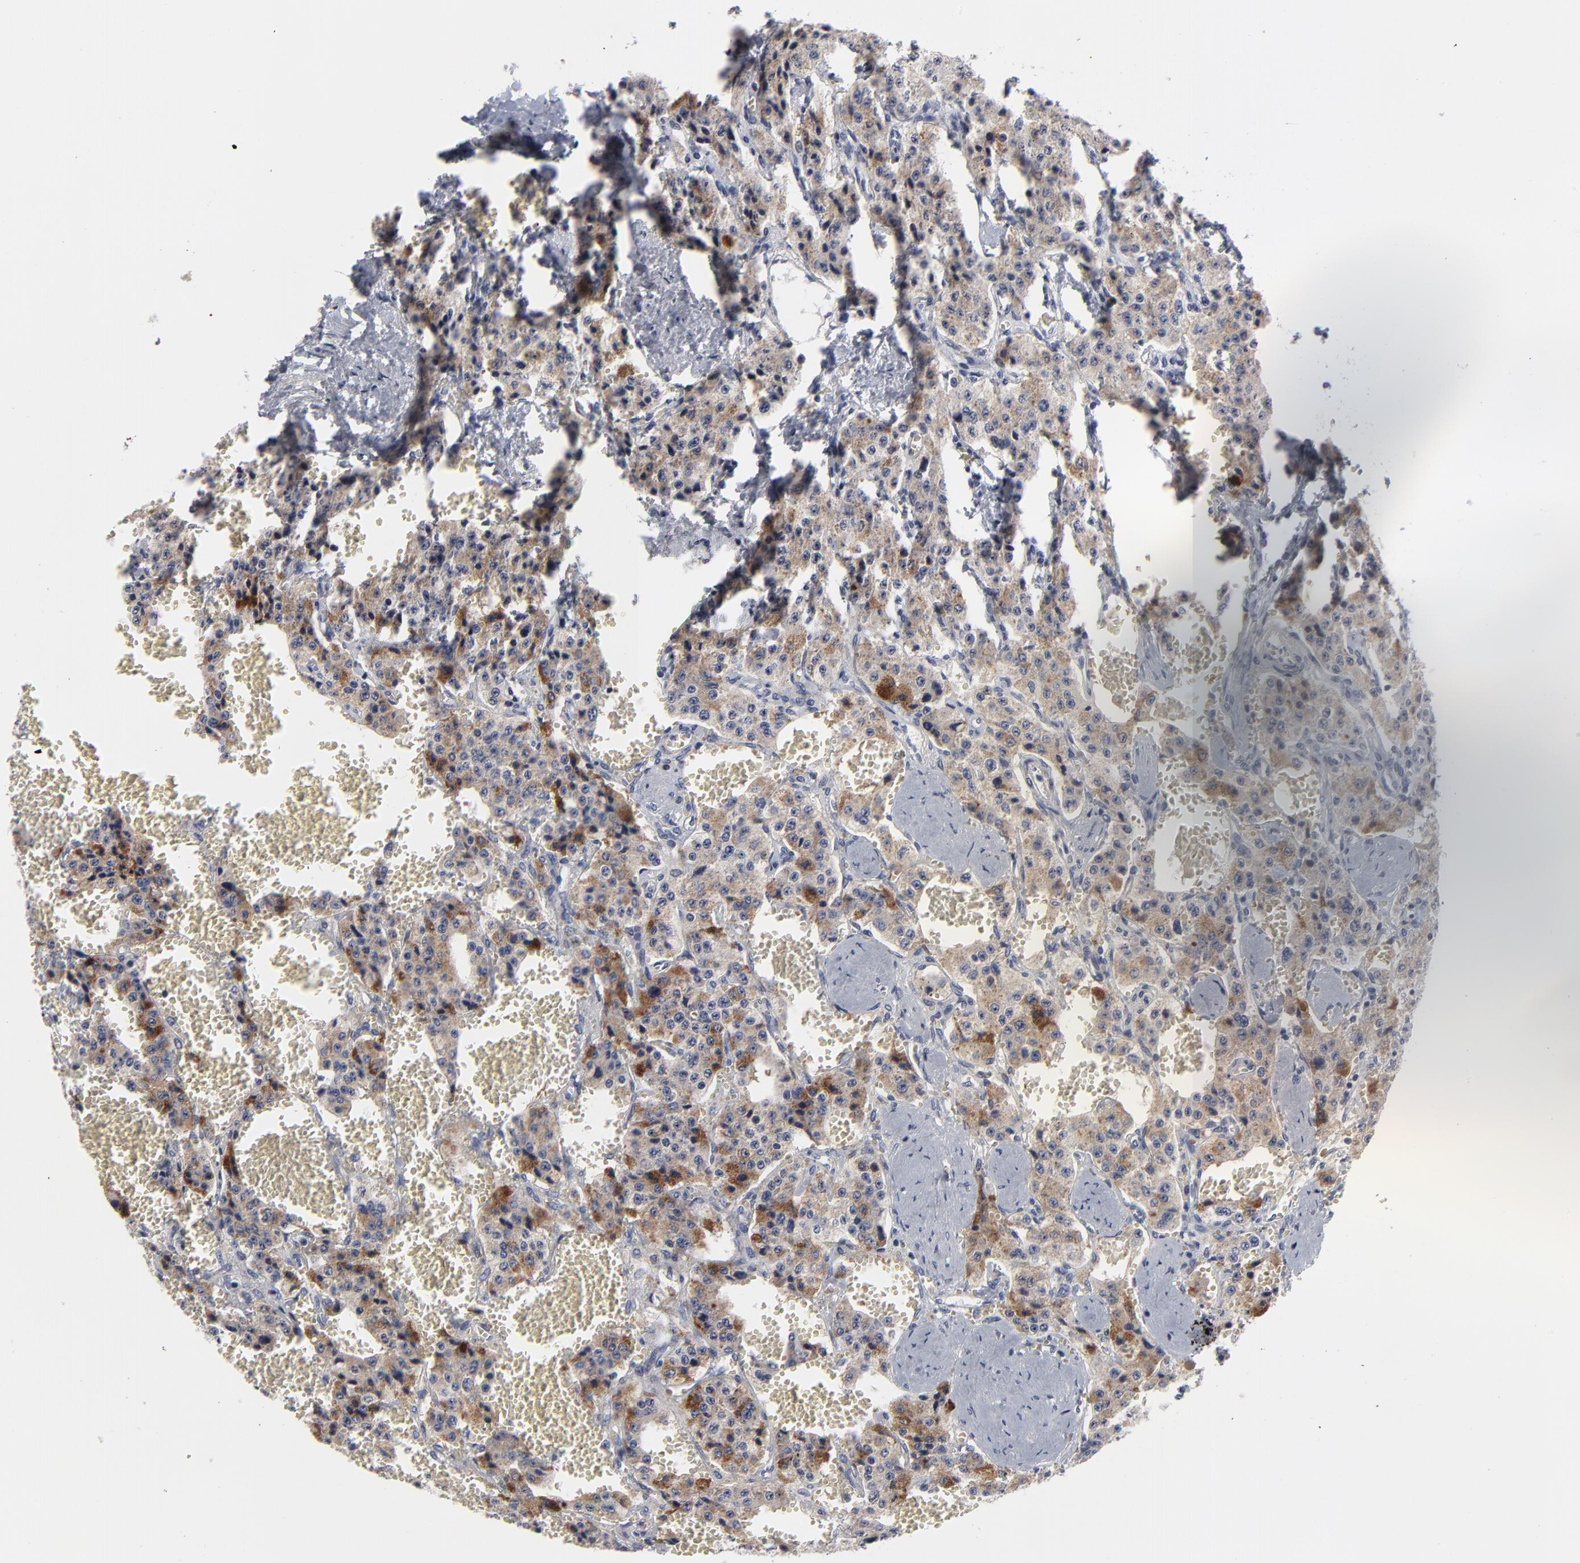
{"staining": {"intensity": "moderate", "quantity": "25%-75%", "location": "cytoplasmic/membranous"}, "tissue": "carcinoid", "cell_type": "Tumor cells", "image_type": "cancer", "snomed": [{"axis": "morphology", "description": "Carcinoid, malignant, NOS"}, {"axis": "topography", "description": "Small intestine"}], "caption": "Immunohistochemistry (DAB (3,3'-diaminobenzidine)) staining of human malignant carcinoid shows moderate cytoplasmic/membranous protein staining in about 25%-75% of tumor cells. The staining was performed using DAB to visualize the protein expression in brown, while the nuclei were stained in blue with hematoxylin (Magnification: 20x).", "gene": "MAGEA10", "patient": {"sex": "male", "age": 52}}